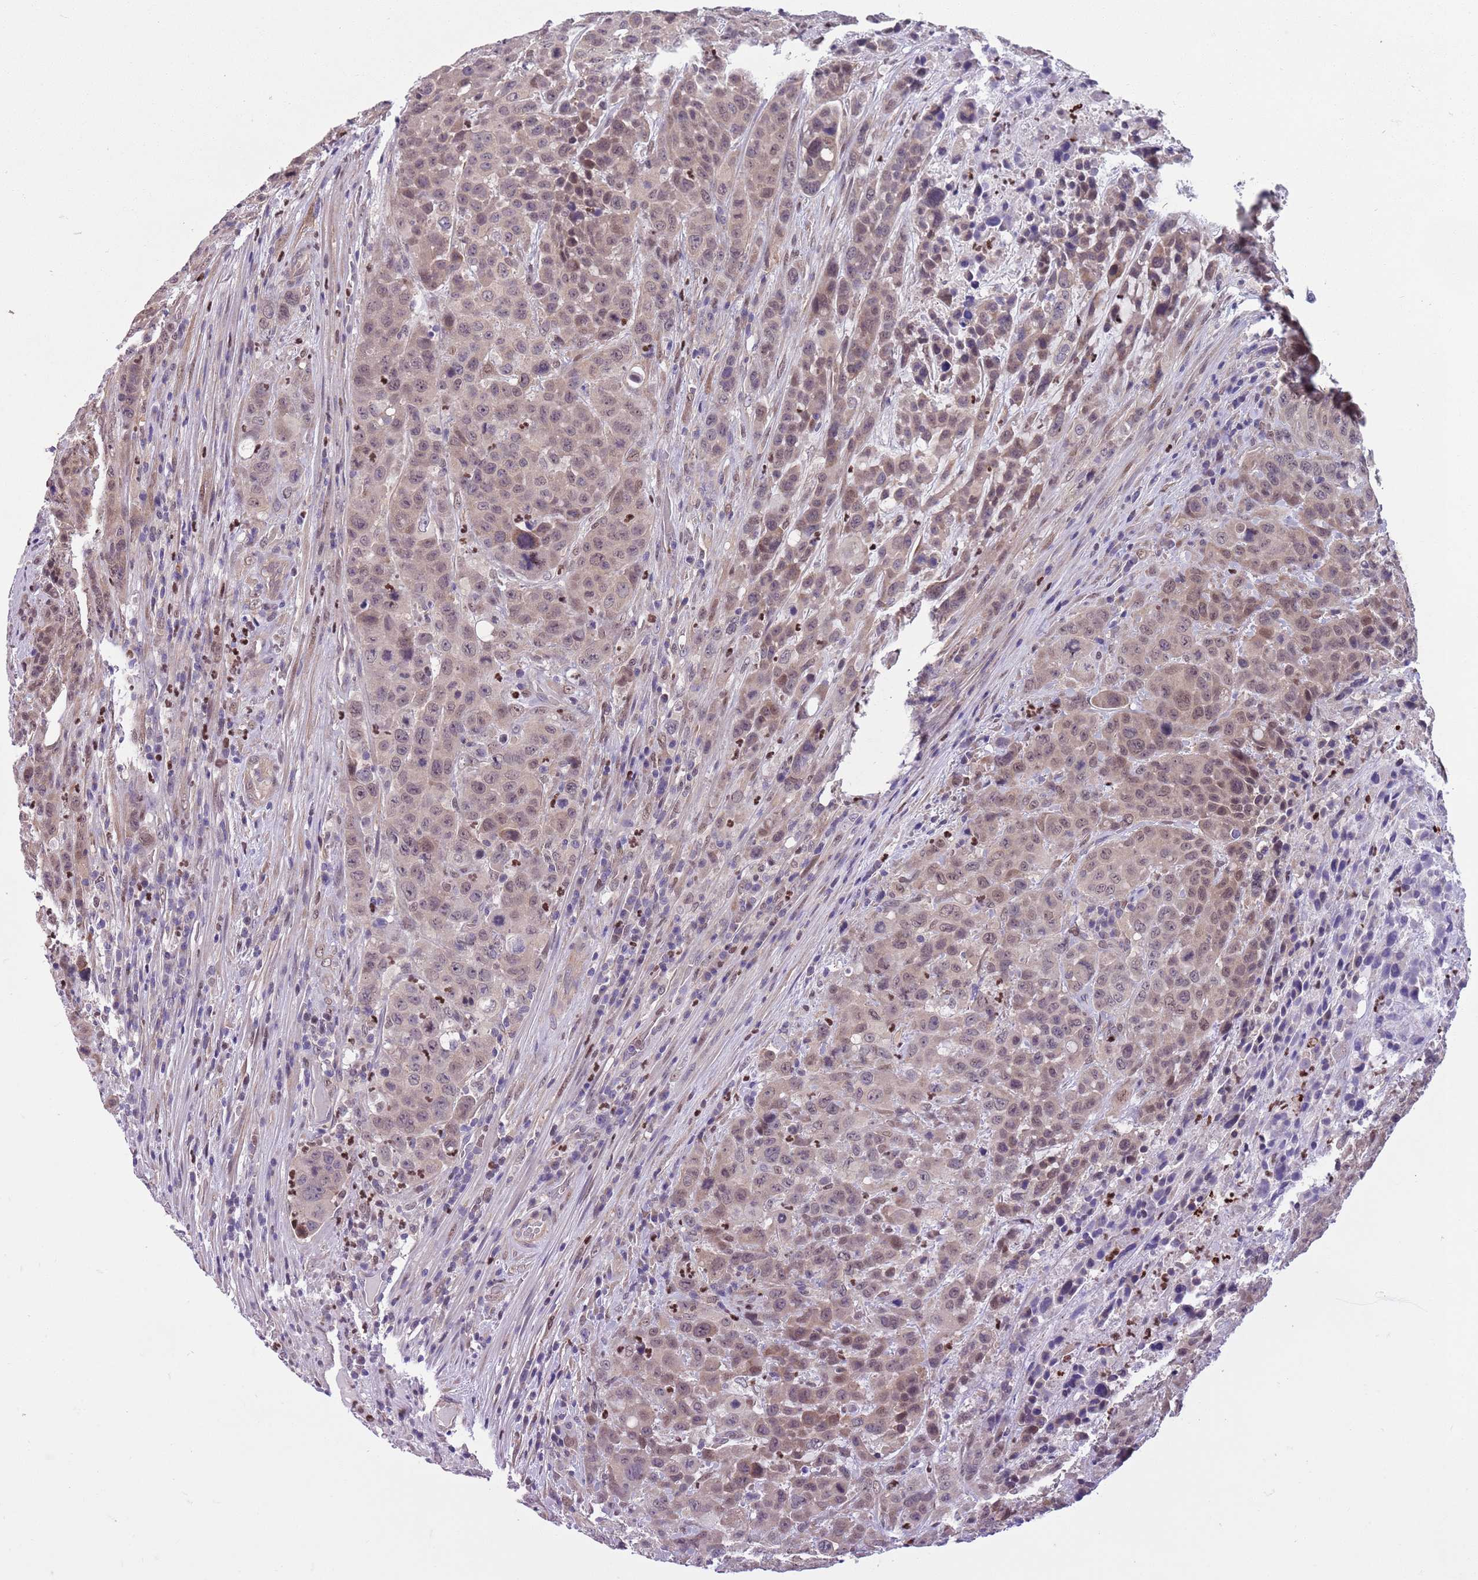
{"staining": {"intensity": "weak", "quantity": ">75%", "location": "nuclear"}, "tissue": "colorectal cancer", "cell_type": "Tumor cells", "image_type": "cancer", "snomed": [{"axis": "morphology", "description": "Adenocarcinoma, NOS"}, {"axis": "topography", "description": "Colon"}], "caption": "Colorectal cancer (adenocarcinoma) tissue exhibits weak nuclear staining in about >75% of tumor cells, visualized by immunohistochemistry. Nuclei are stained in blue.", "gene": "ADCY7", "patient": {"sex": "male", "age": 62}}